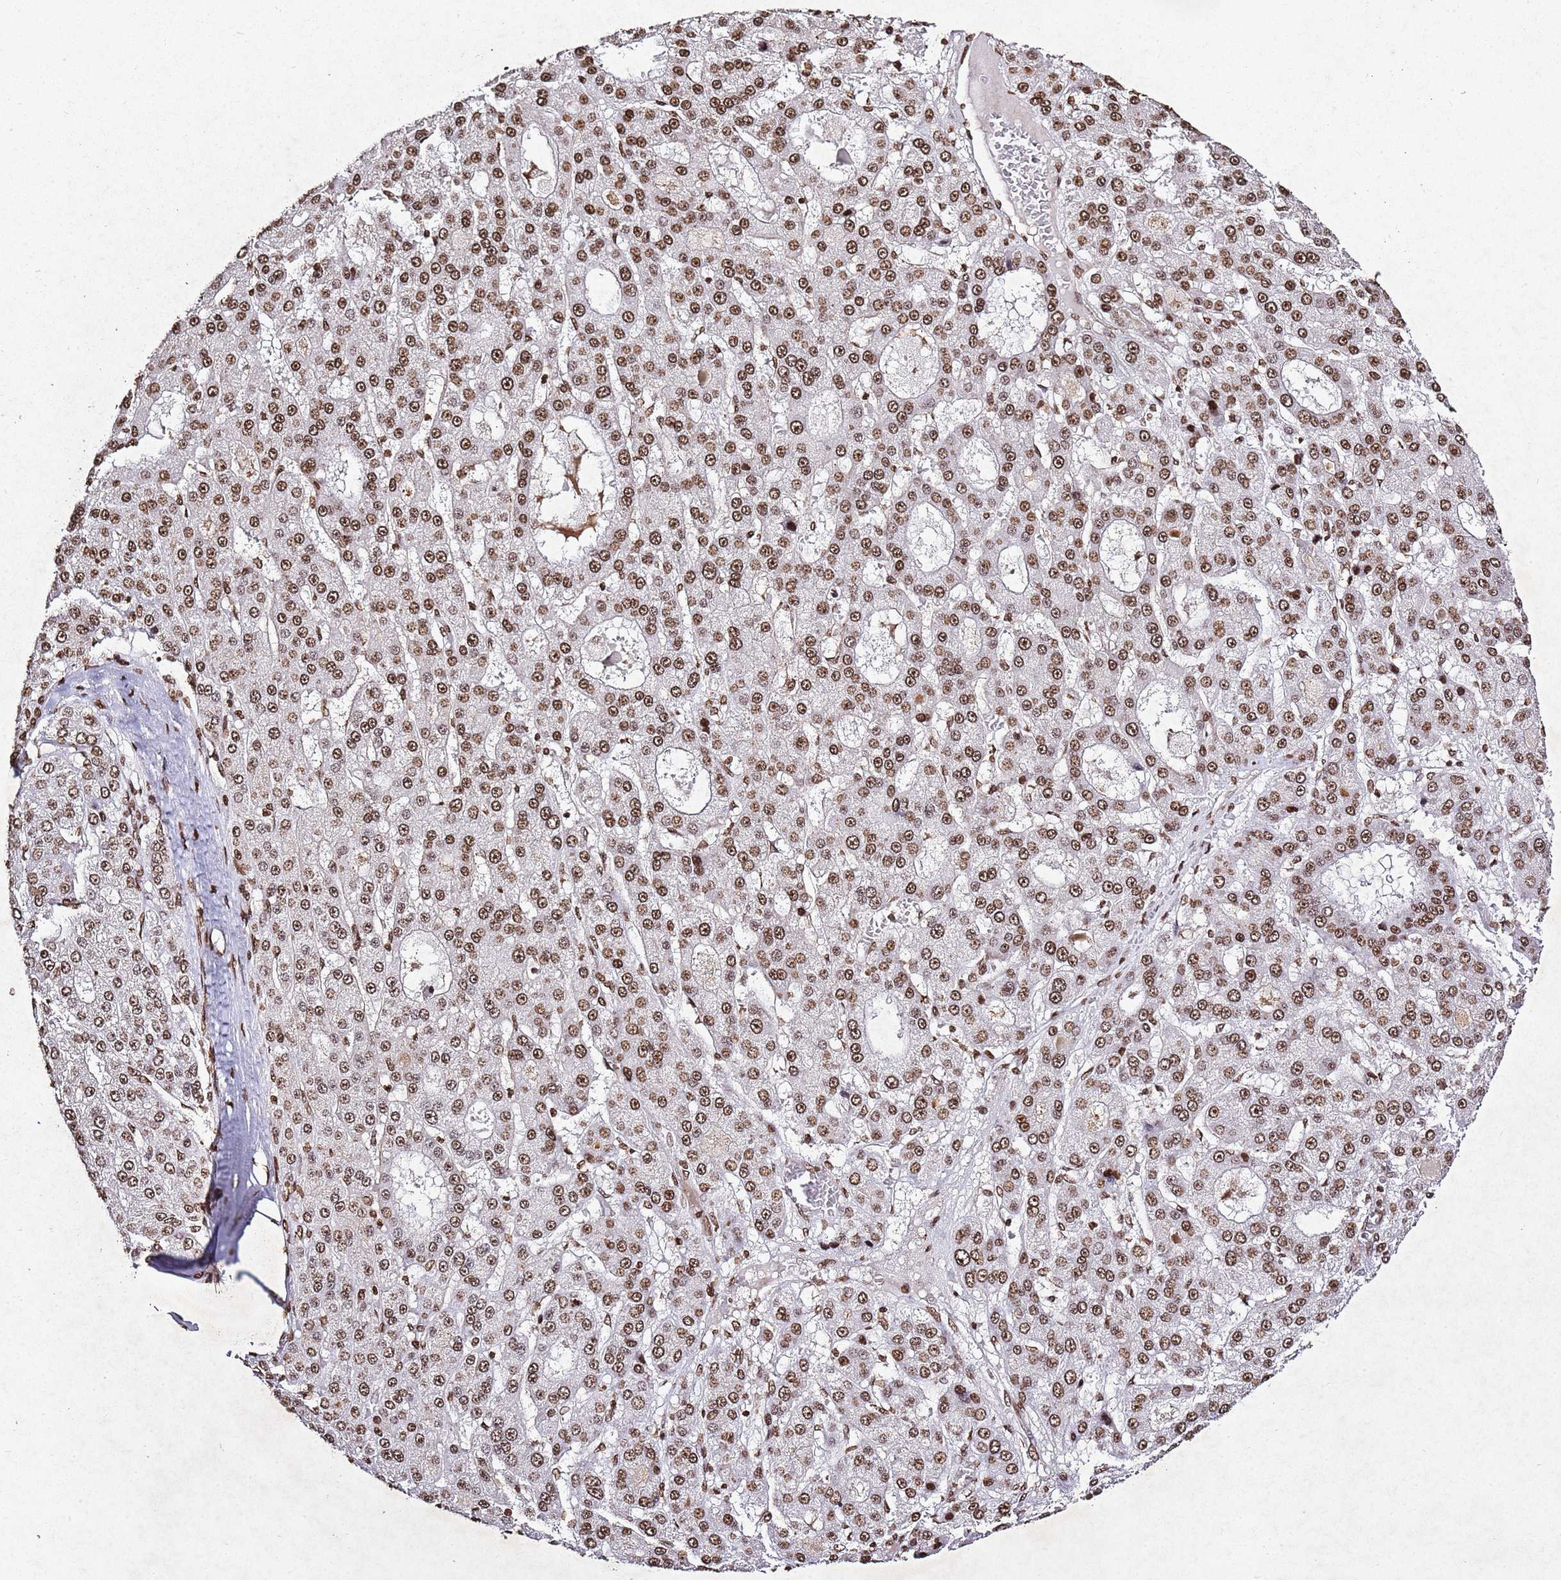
{"staining": {"intensity": "moderate", "quantity": ">75%", "location": "nuclear"}, "tissue": "liver cancer", "cell_type": "Tumor cells", "image_type": "cancer", "snomed": [{"axis": "morphology", "description": "Carcinoma, Hepatocellular, NOS"}, {"axis": "topography", "description": "Liver"}], "caption": "The histopathology image displays immunohistochemical staining of liver cancer (hepatocellular carcinoma). There is moderate nuclear staining is appreciated in about >75% of tumor cells. (DAB (3,3'-diaminobenzidine) = brown stain, brightfield microscopy at high magnification).", "gene": "BMAL1", "patient": {"sex": "male", "age": 70}}